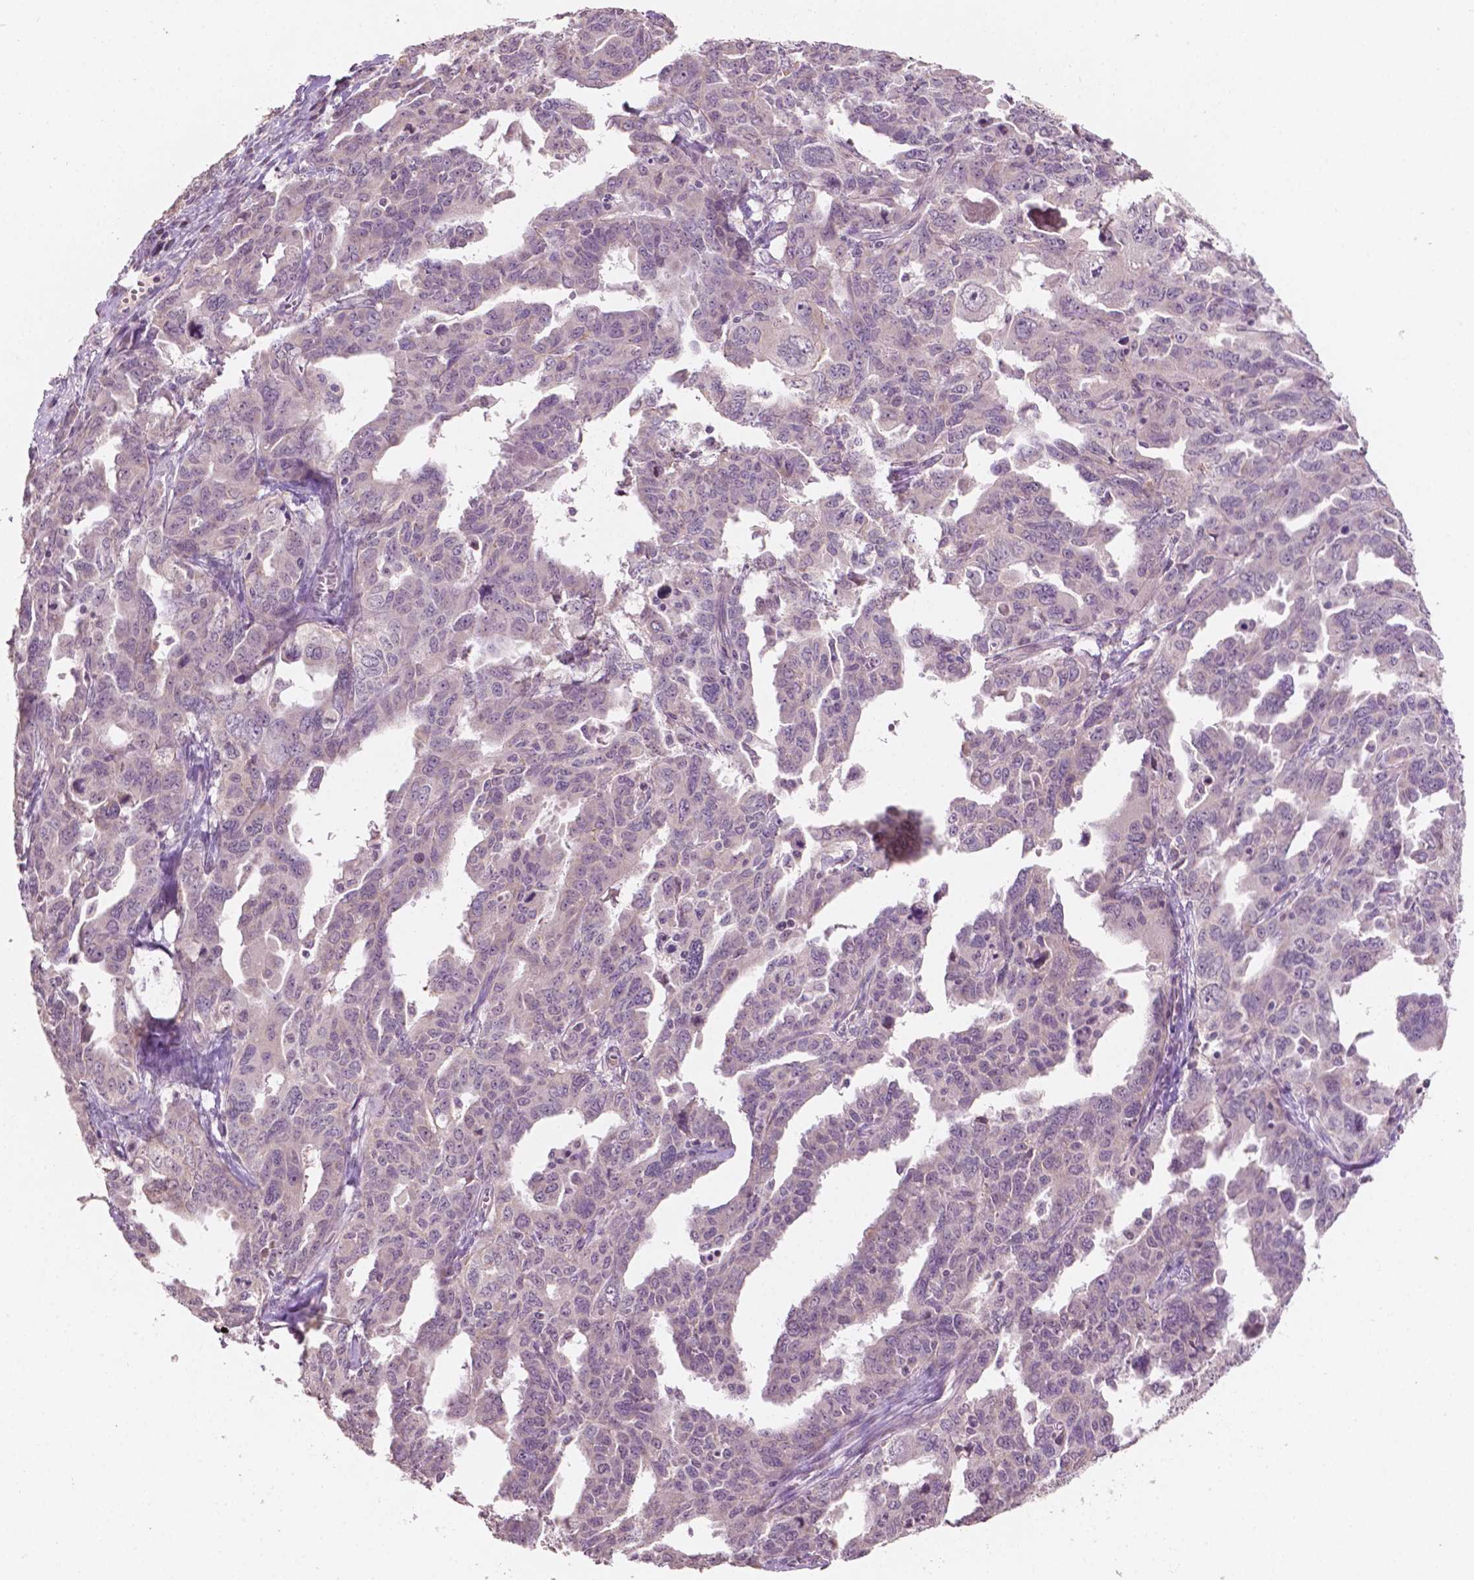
{"staining": {"intensity": "negative", "quantity": "none", "location": "none"}, "tissue": "ovarian cancer", "cell_type": "Tumor cells", "image_type": "cancer", "snomed": [{"axis": "morphology", "description": "Adenocarcinoma, NOS"}, {"axis": "morphology", "description": "Carcinoma, endometroid"}, {"axis": "topography", "description": "Ovary"}], "caption": "Human endometroid carcinoma (ovarian) stained for a protein using IHC displays no expression in tumor cells.", "gene": "NOS1AP", "patient": {"sex": "female", "age": 72}}